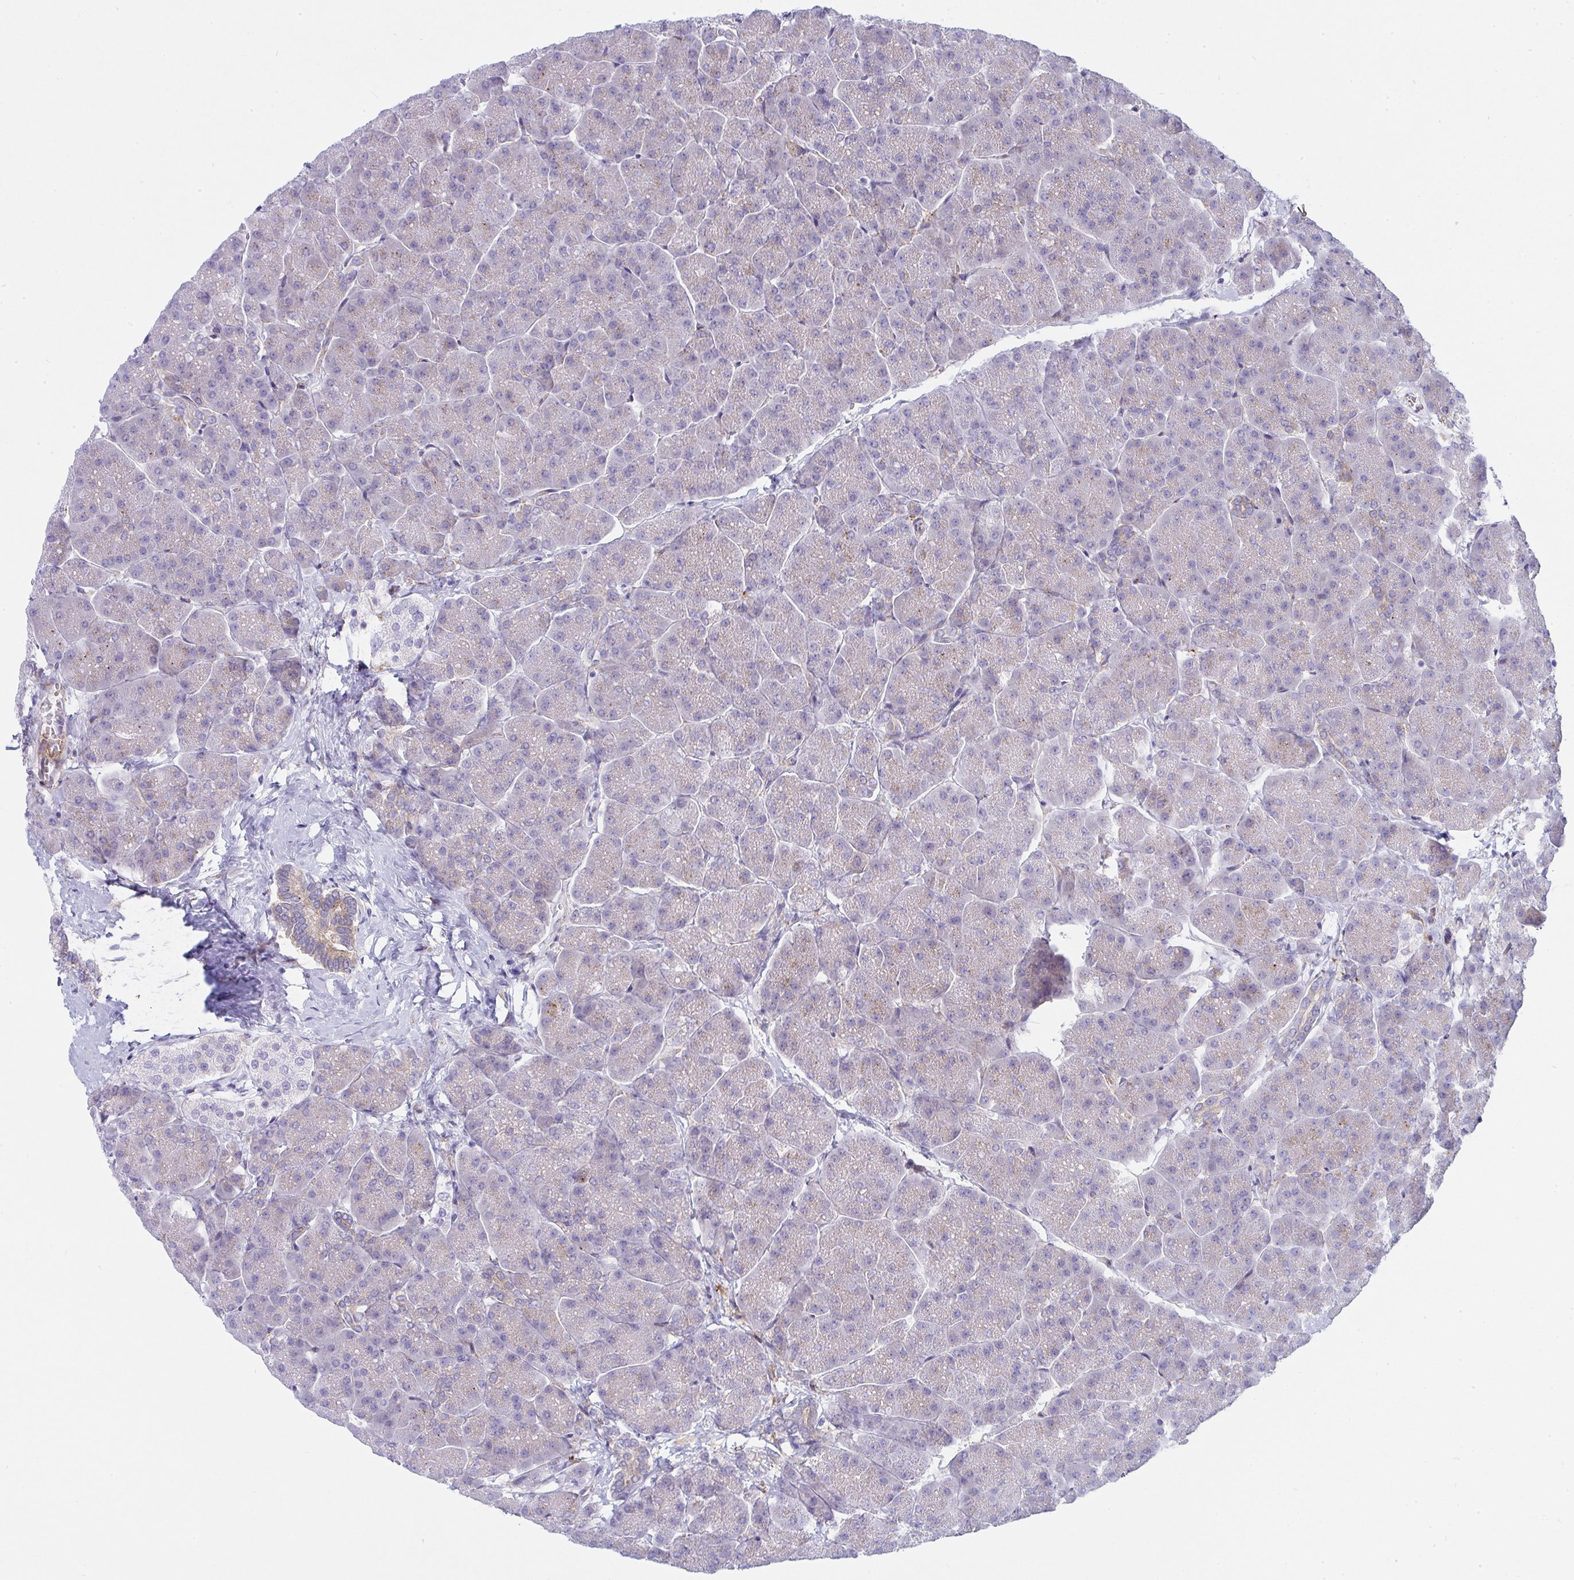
{"staining": {"intensity": "moderate", "quantity": "<25%", "location": "cytoplasmic/membranous"}, "tissue": "pancreas", "cell_type": "Exocrine glandular cells", "image_type": "normal", "snomed": [{"axis": "morphology", "description": "Normal tissue, NOS"}, {"axis": "topography", "description": "Pancreas"}, {"axis": "topography", "description": "Peripheral nerve tissue"}], "caption": "DAB (3,3'-diaminobenzidine) immunohistochemical staining of unremarkable human pancreas shows moderate cytoplasmic/membranous protein positivity in approximately <25% of exocrine glandular cells.", "gene": "GAB1", "patient": {"sex": "male", "age": 54}}